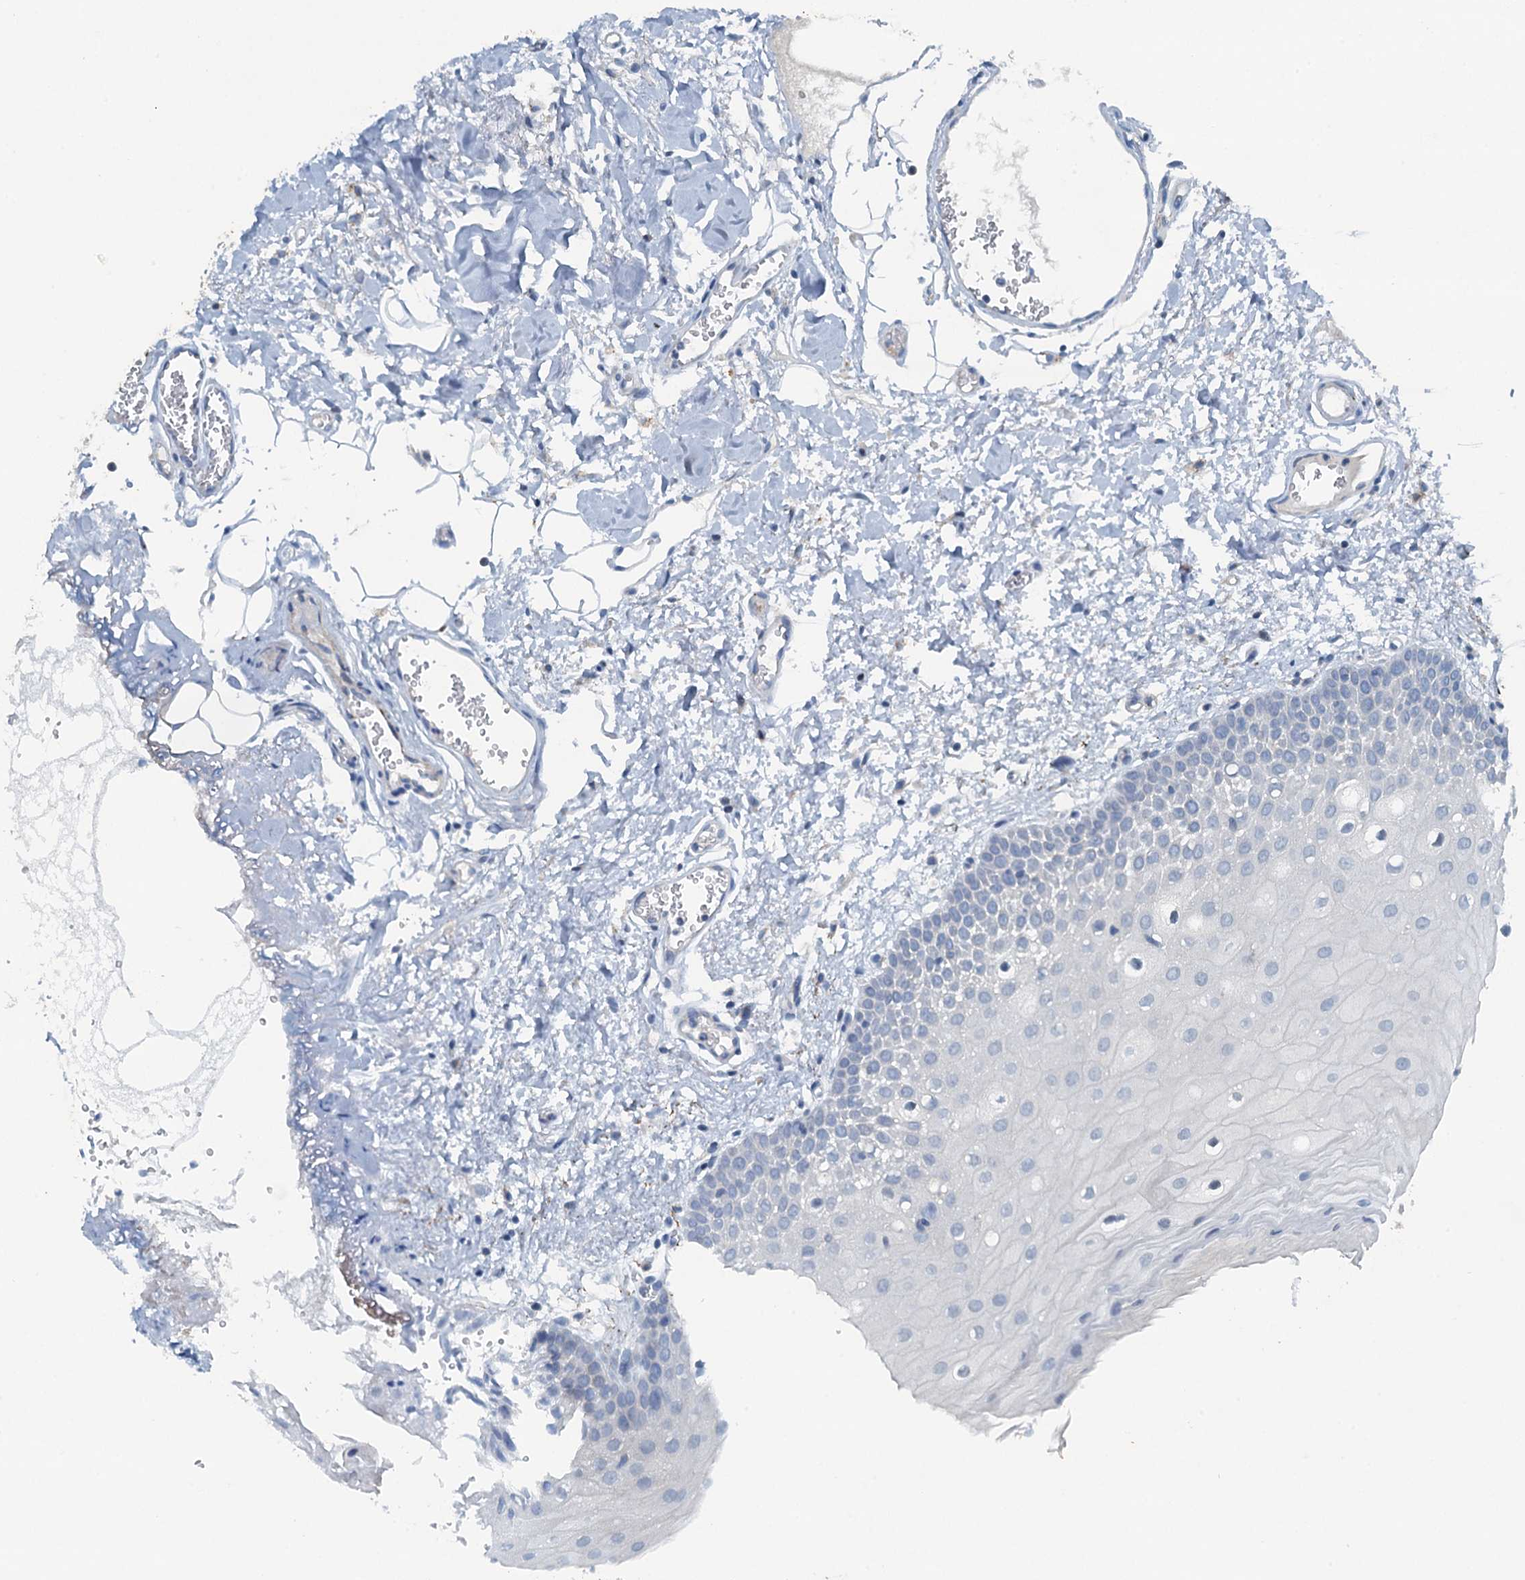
{"staining": {"intensity": "negative", "quantity": "none", "location": "none"}, "tissue": "oral mucosa", "cell_type": "Squamous epithelial cells", "image_type": "normal", "snomed": [{"axis": "morphology", "description": "Normal tissue, NOS"}, {"axis": "topography", "description": "Oral tissue"}, {"axis": "topography", "description": "Tounge, NOS"}], "caption": "A micrograph of human oral mucosa is negative for staining in squamous epithelial cells. The staining was performed using DAB to visualize the protein expression in brown, while the nuclei were stained in blue with hematoxylin (Magnification: 20x).", "gene": "CBLIF", "patient": {"sex": "female", "age": 73}}